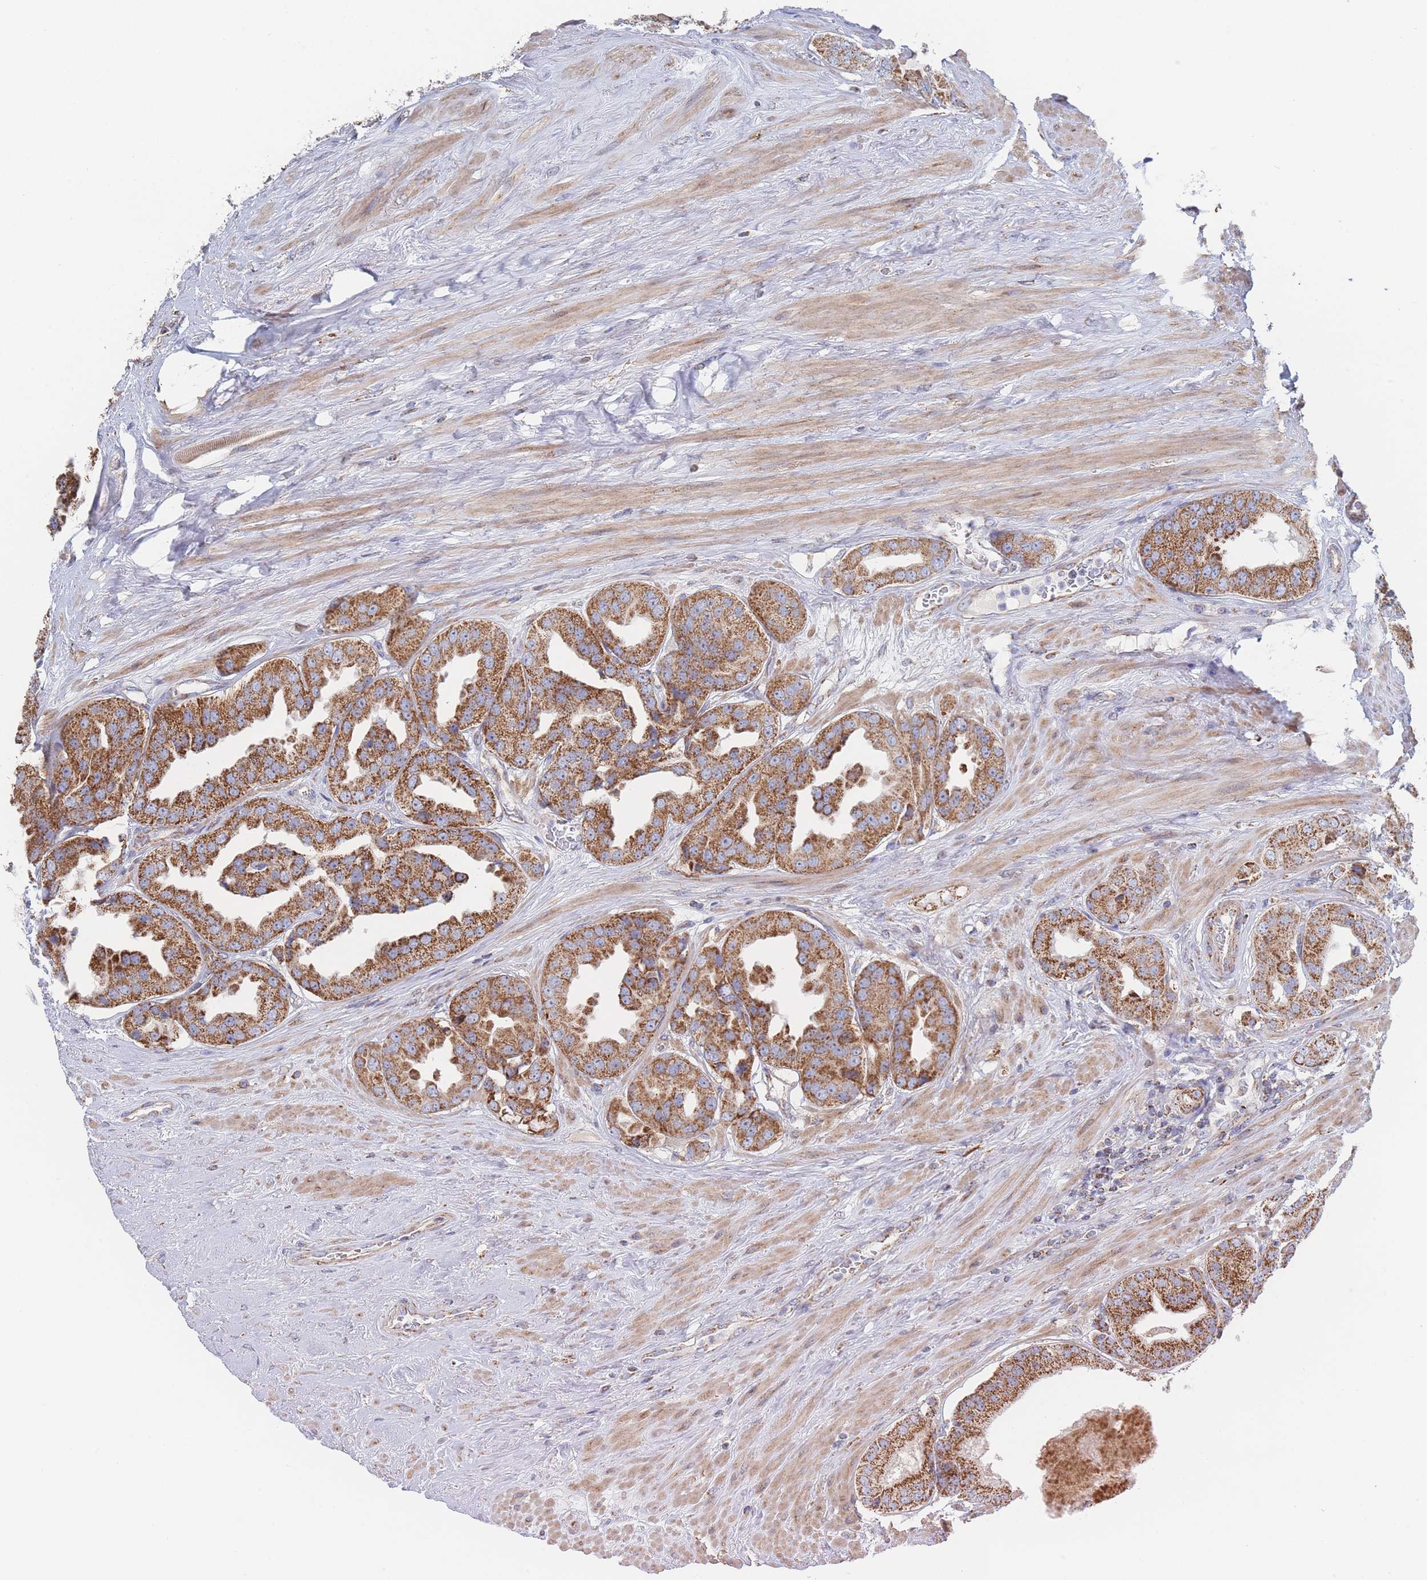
{"staining": {"intensity": "moderate", "quantity": ">75%", "location": "cytoplasmic/membranous"}, "tissue": "prostate cancer", "cell_type": "Tumor cells", "image_type": "cancer", "snomed": [{"axis": "morphology", "description": "Adenocarcinoma, High grade"}, {"axis": "topography", "description": "Prostate"}], "caption": "Immunohistochemistry image of human prostate cancer (high-grade adenocarcinoma) stained for a protein (brown), which displays medium levels of moderate cytoplasmic/membranous expression in about >75% of tumor cells.", "gene": "IKZF4", "patient": {"sex": "male", "age": 63}}